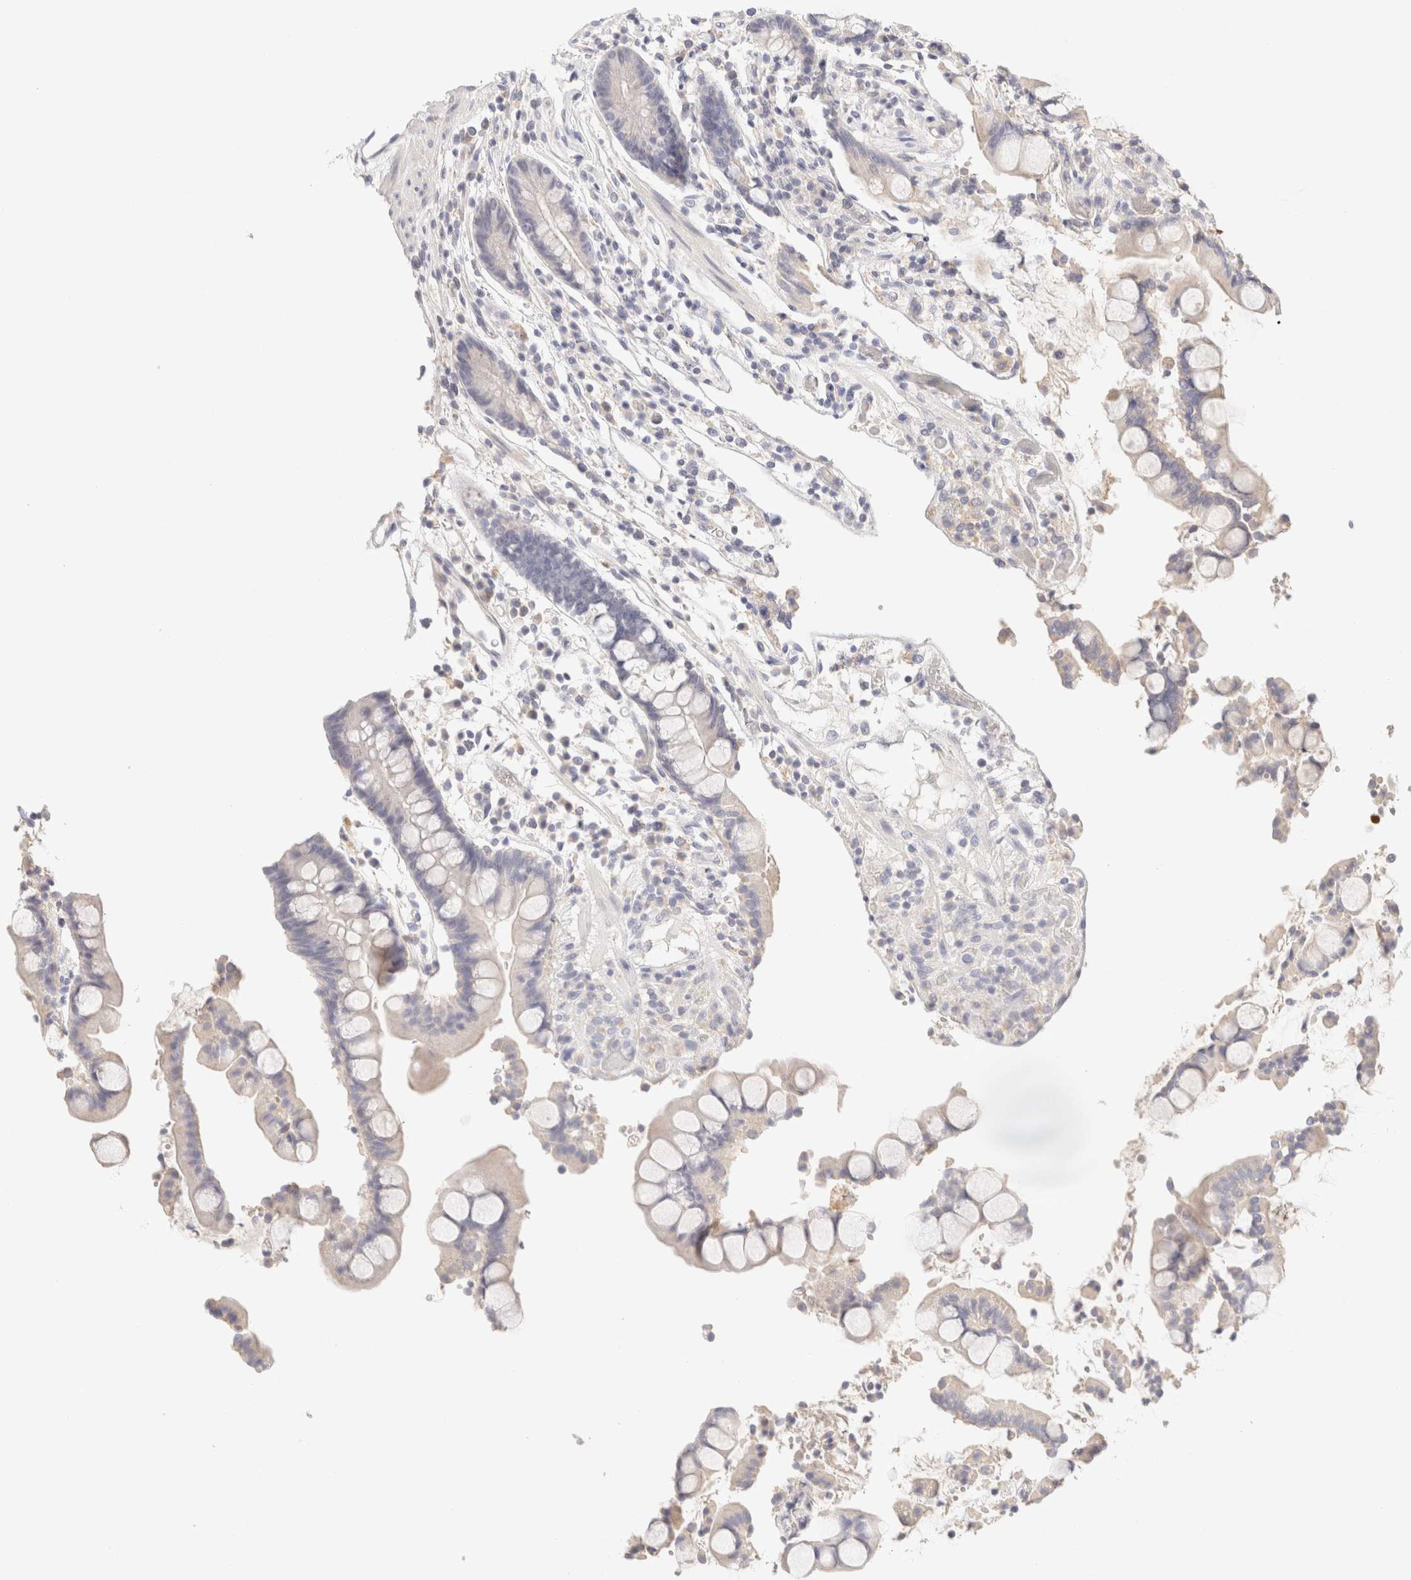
{"staining": {"intensity": "negative", "quantity": "none", "location": "none"}, "tissue": "colon", "cell_type": "Endothelial cells", "image_type": "normal", "snomed": [{"axis": "morphology", "description": "Normal tissue, NOS"}, {"axis": "topography", "description": "Colon"}], "caption": "A histopathology image of colon stained for a protein demonstrates no brown staining in endothelial cells.", "gene": "SCGB2A2", "patient": {"sex": "male", "age": 73}}